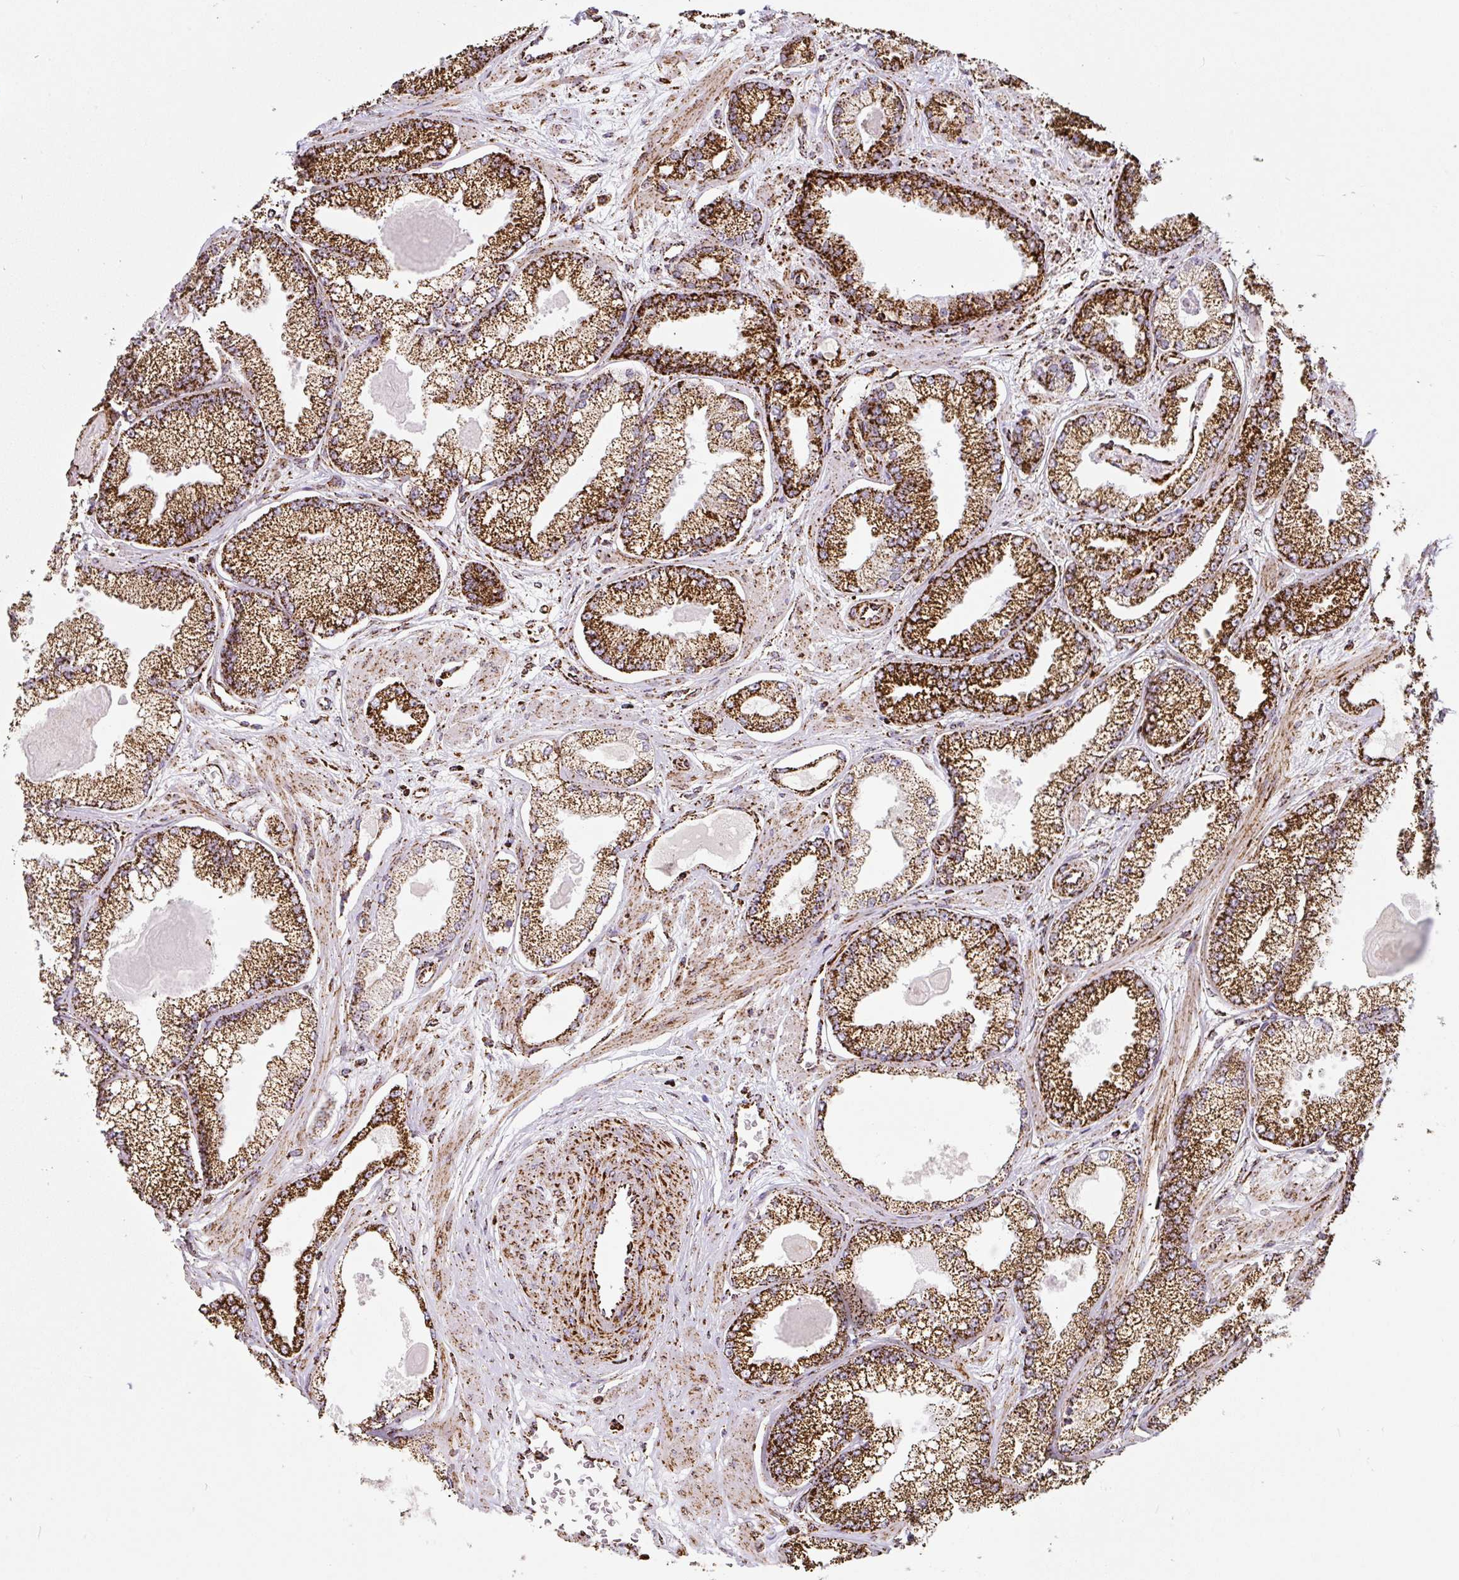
{"staining": {"intensity": "strong", "quantity": ">75%", "location": "cytoplasmic/membranous"}, "tissue": "prostate cancer", "cell_type": "Tumor cells", "image_type": "cancer", "snomed": [{"axis": "morphology", "description": "Adenocarcinoma, Low grade"}, {"axis": "topography", "description": "Prostate"}], "caption": "This is an image of immunohistochemistry staining of prostate adenocarcinoma (low-grade), which shows strong expression in the cytoplasmic/membranous of tumor cells.", "gene": "ATP5F1A", "patient": {"sex": "male", "age": 64}}